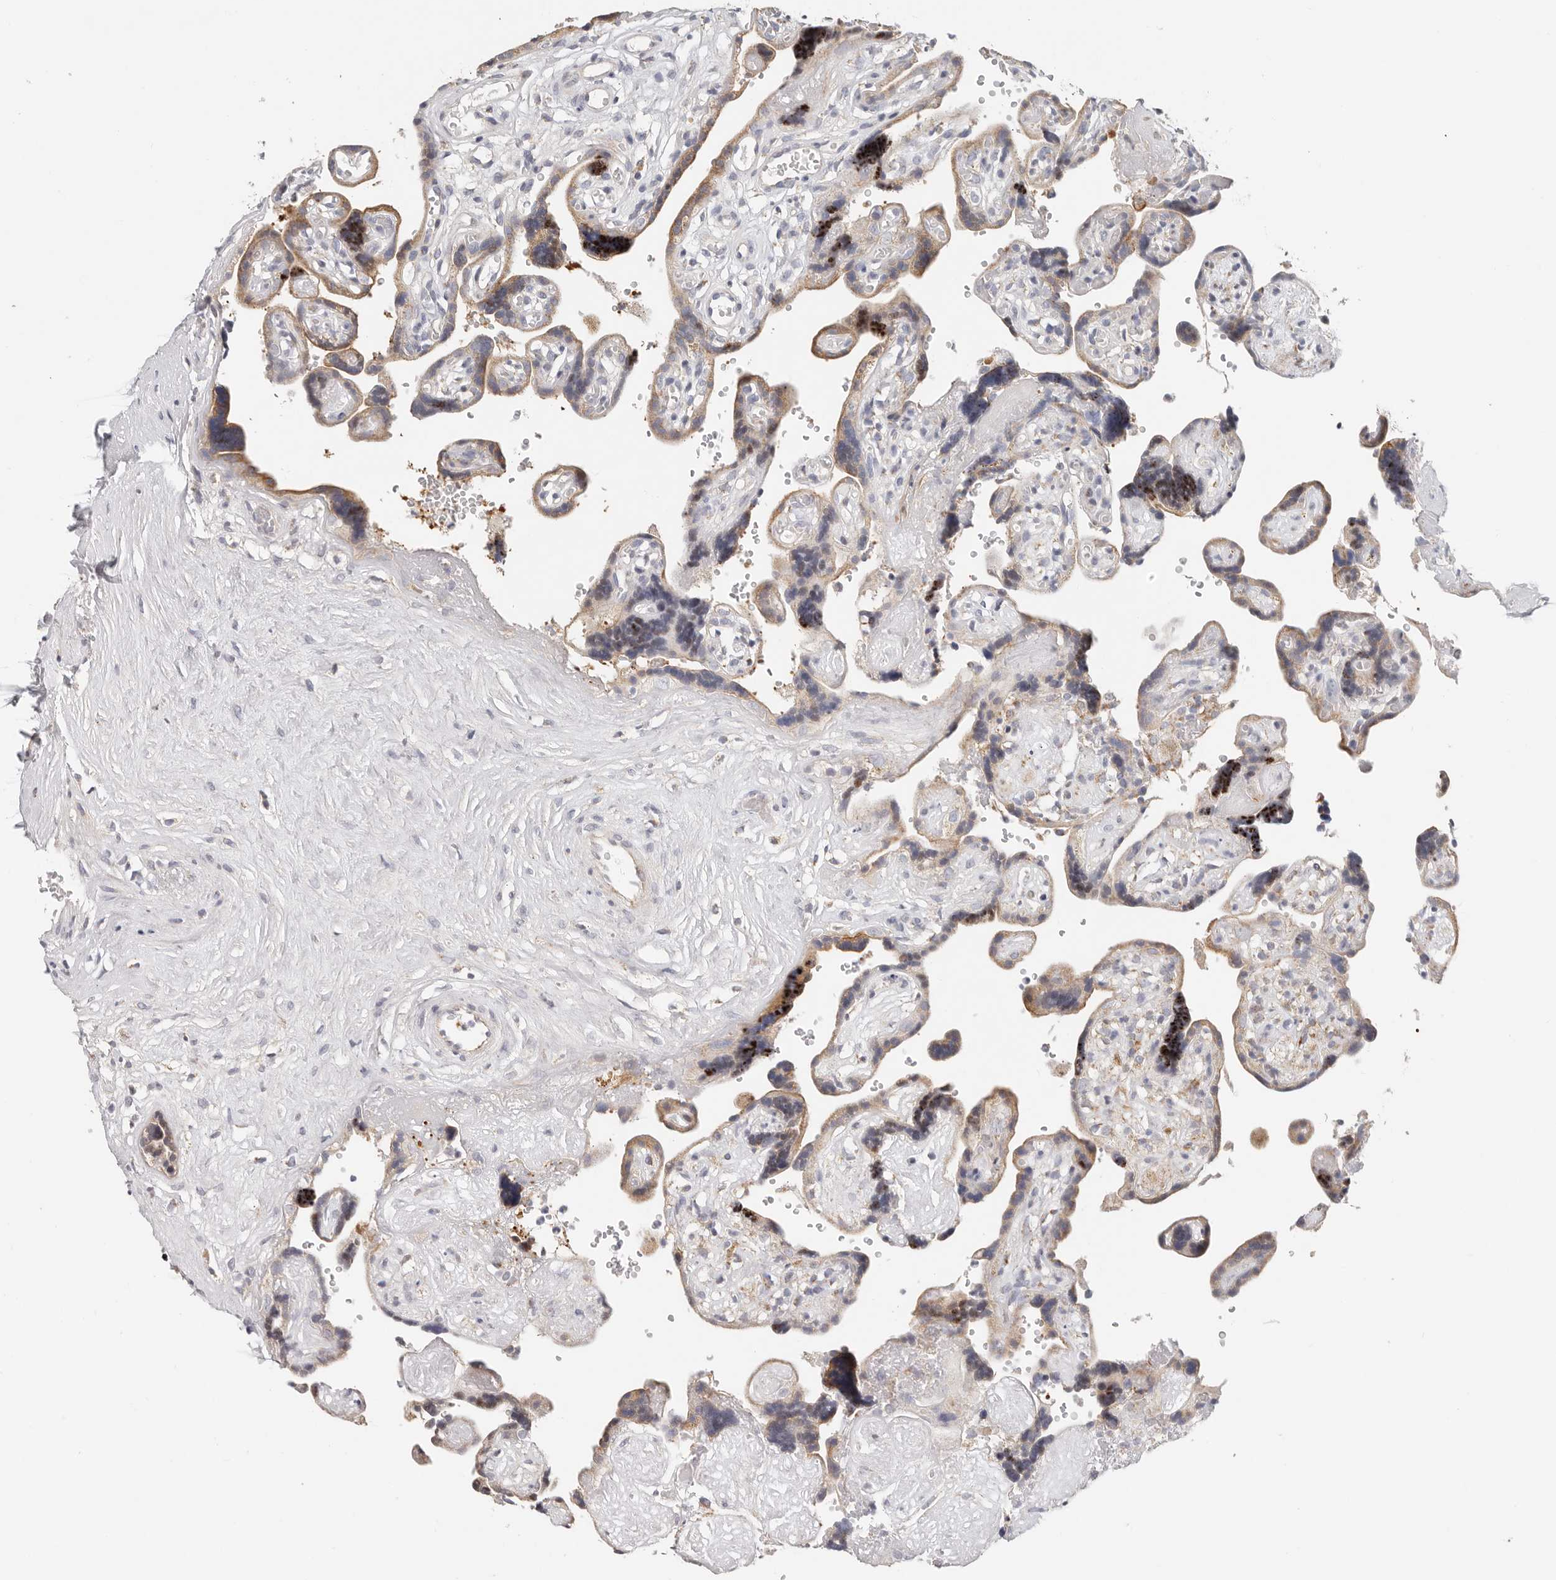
{"staining": {"intensity": "moderate", "quantity": ">75%", "location": "cytoplasmic/membranous"}, "tissue": "placenta", "cell_type": "Decidual cells", "image_type": "normal", "snomed": [{"axis": "morphology", "description": "Normal tissue, NOS"}, {"axis": "topography", "description": "Placenta"}], "caption": "An image showing moderate cytoplasmic/membranous expression in approximately >75% of decidual cells in normal placenta, as visualized by brown immunohistochemical staining.", "gene": "AFDN", "patient": {"sex": "female", "age": 30}}